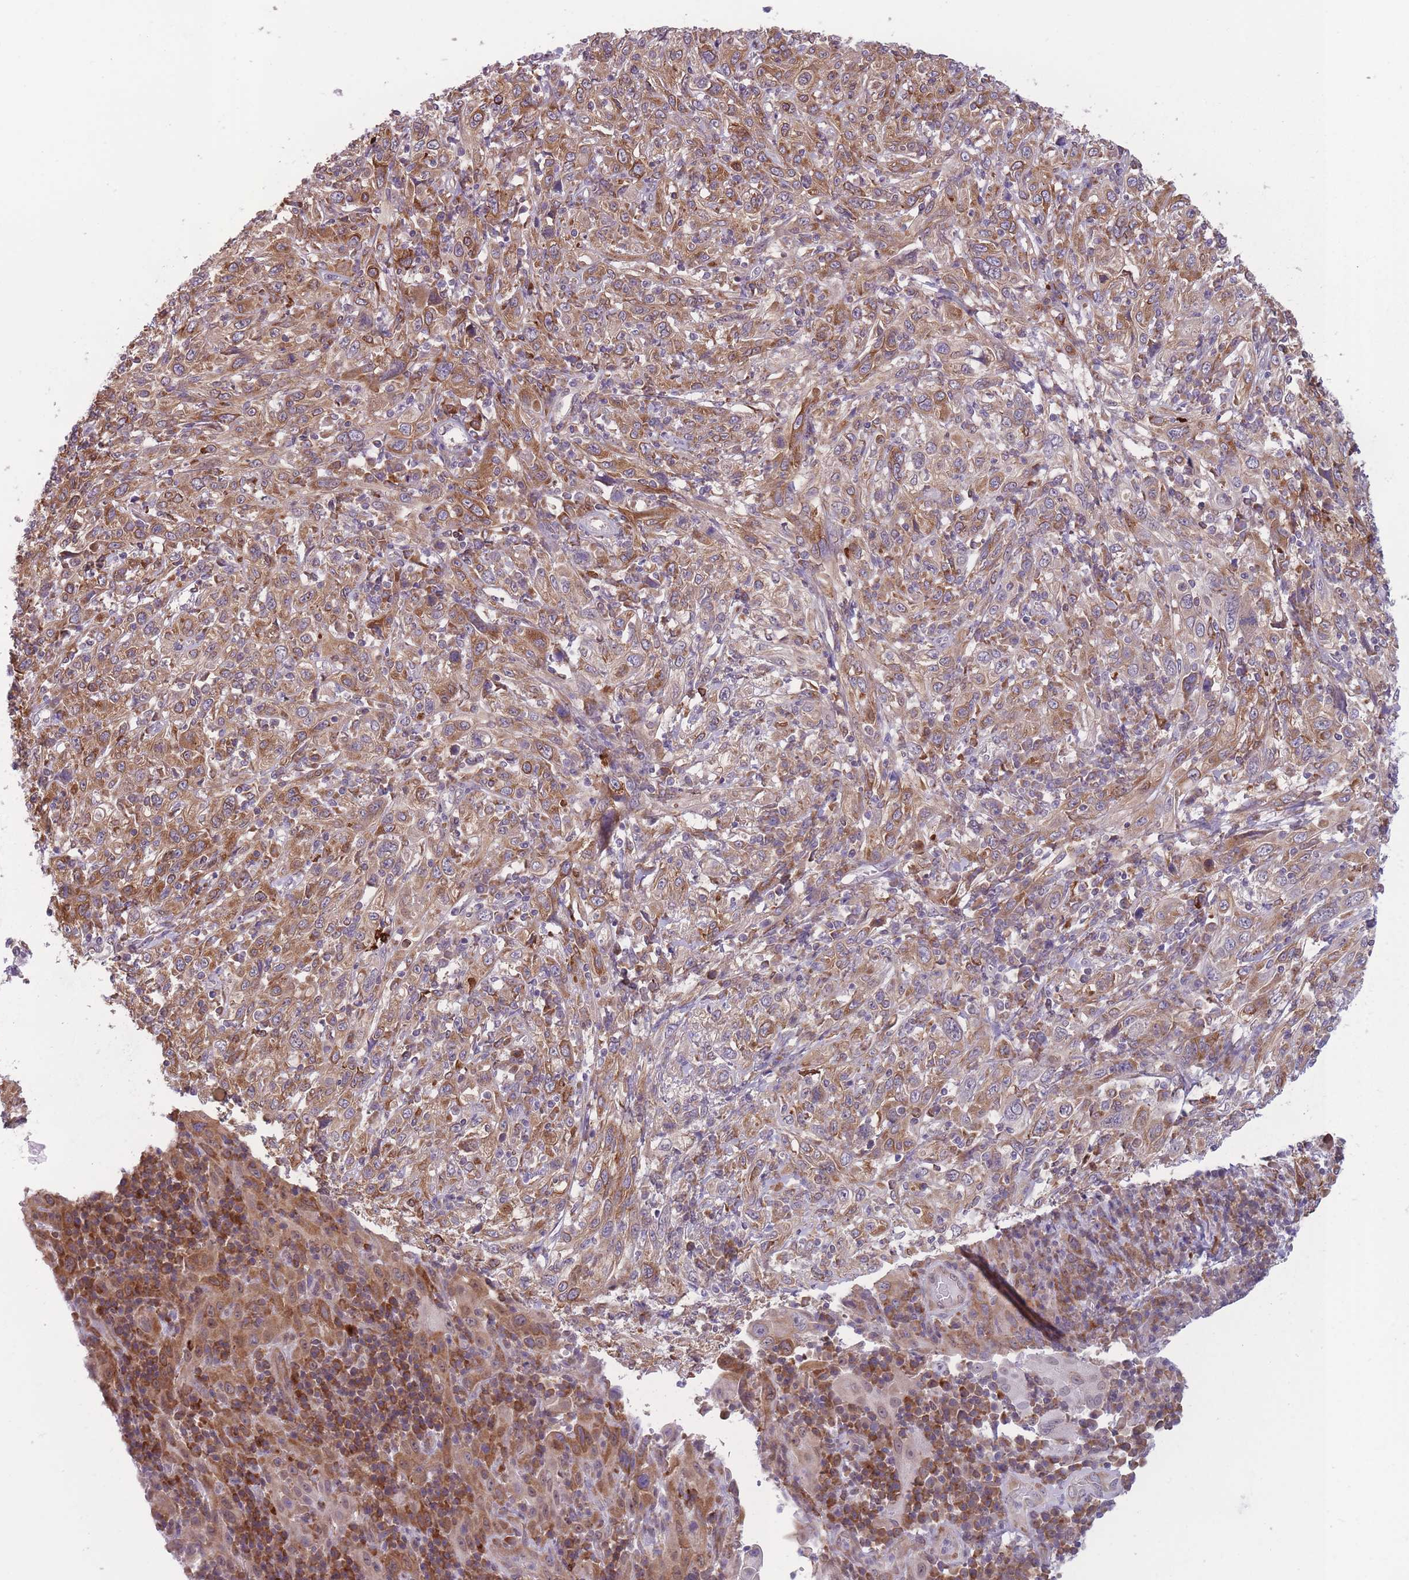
{"staining": {"intensity": "moderate", "quantity": ">75%", "location": "cytoplasmic/membranous"}, "tissue": "cervical cancer", "cell_type": "Tumor cells", "image_type": "cancer", "snomed": [{"axis": "morphology", "description": "Squamous cell carcinoma, NOS"}, {"axis": "topography", "description": "Cervix"}], "caption": "Protein expression analysis of cervical squamous cell carcinoma demonstrates moderate cytoplasmic/membranous expression in about >75% of tumor cells. The staining was performed using DAB, with brown indicating positive protein expression. Nuclei are stained blue with hematoxylin.", "gene": "TMEM121", "patient": {"sex": "female", "age": 46}}